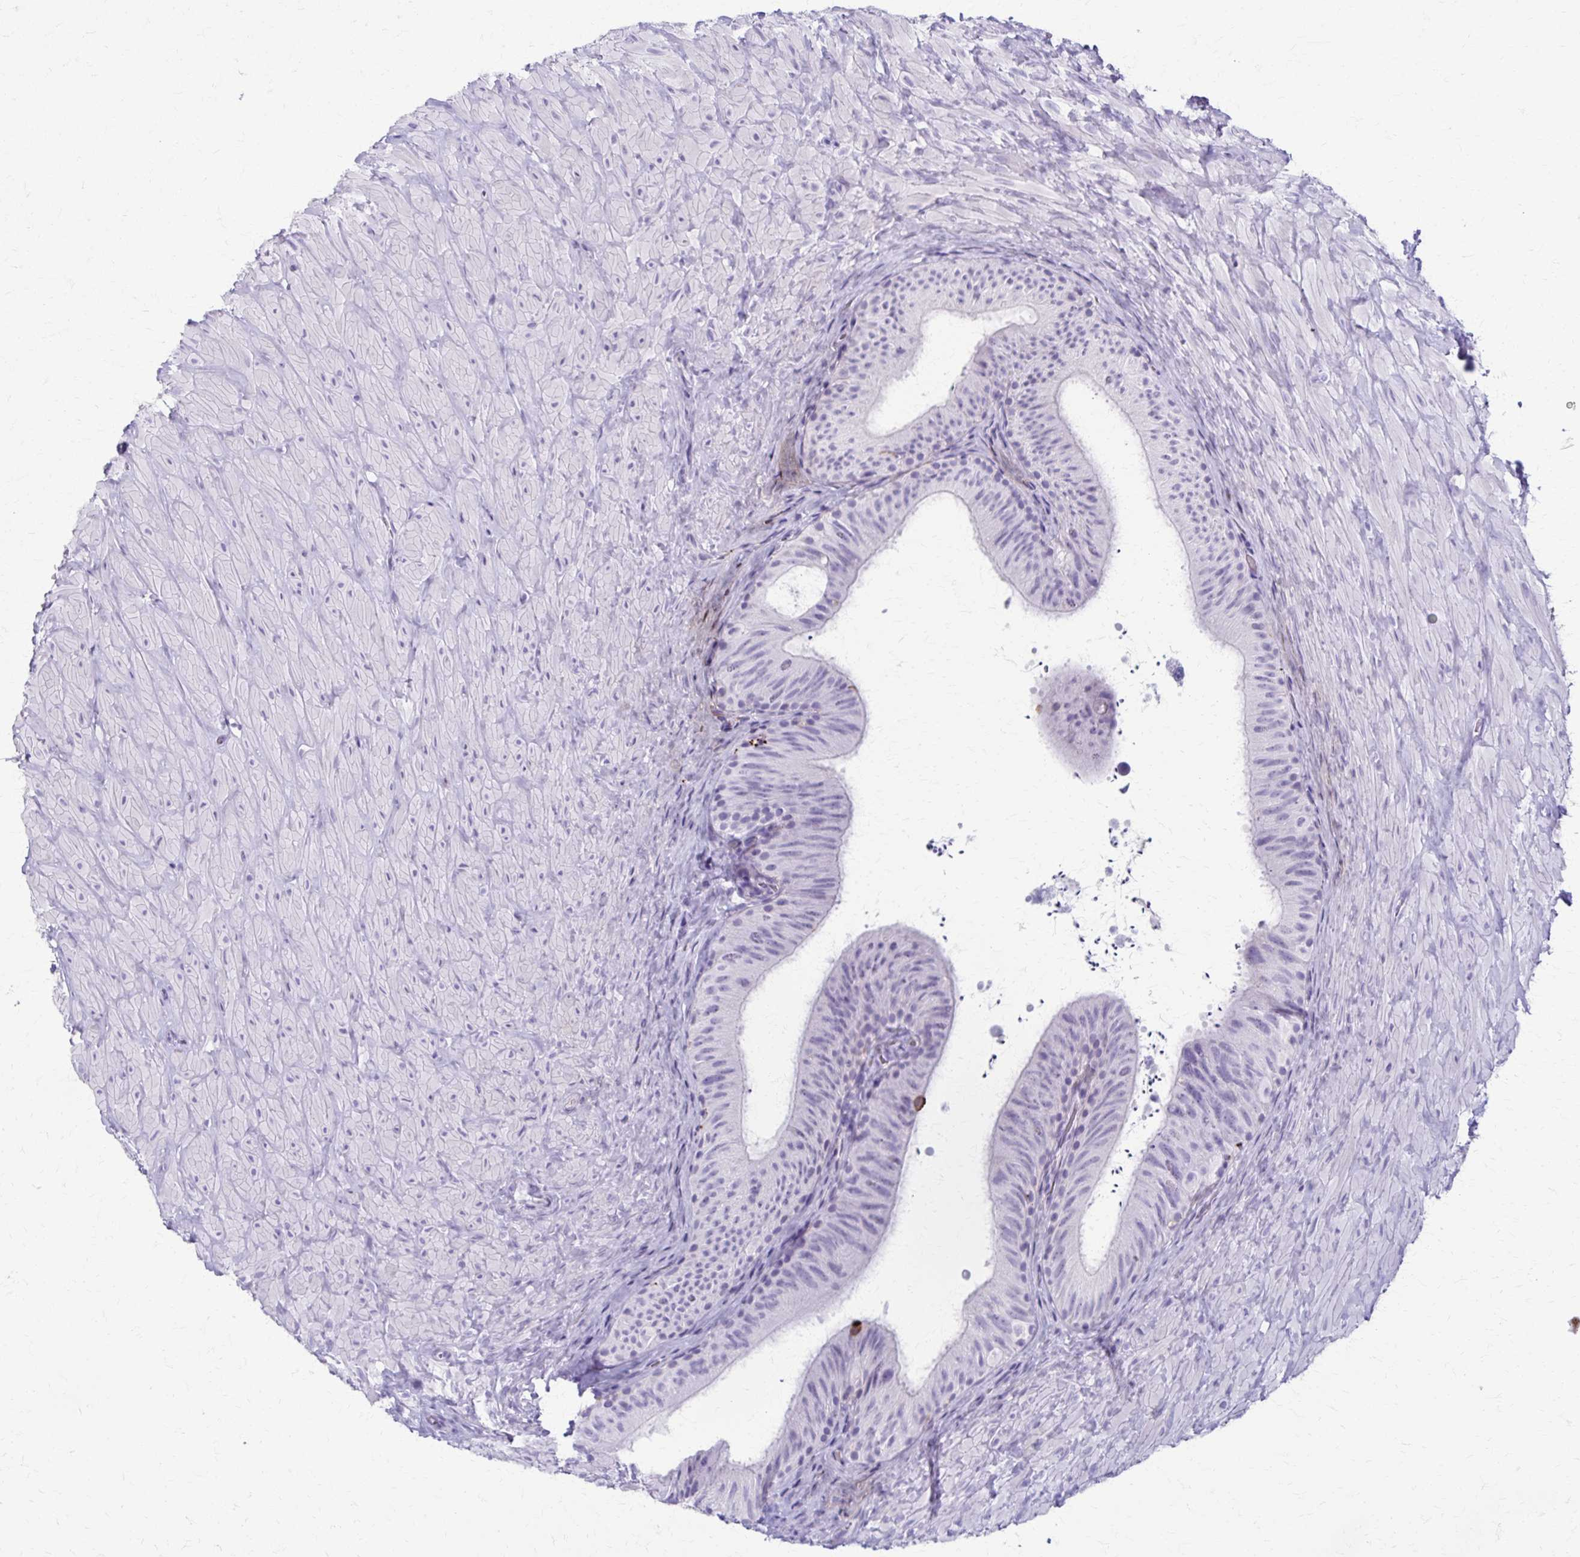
{"staining": {"intensity": "negative", "quantity": "none", "location": "none"}, "tissue": "epididymis", "cell_type": "Glandular cells", "image_type": "normal", "snomed": [{"axis": "morphology", "description": "Normal tissue, NOS"}, {"axis": "topography", "description": "Epididymis, spermatic cord, NOS"}, {"axis": "topography", "description": "Epididymis"}], "caption": "High power microscopy histopathology image of an IHC micrograph of normal epididymis, revealing no significant positivity in glandular cells.", "gene": "TMEM60", "patient": {"sex": "male", "age": 31}}